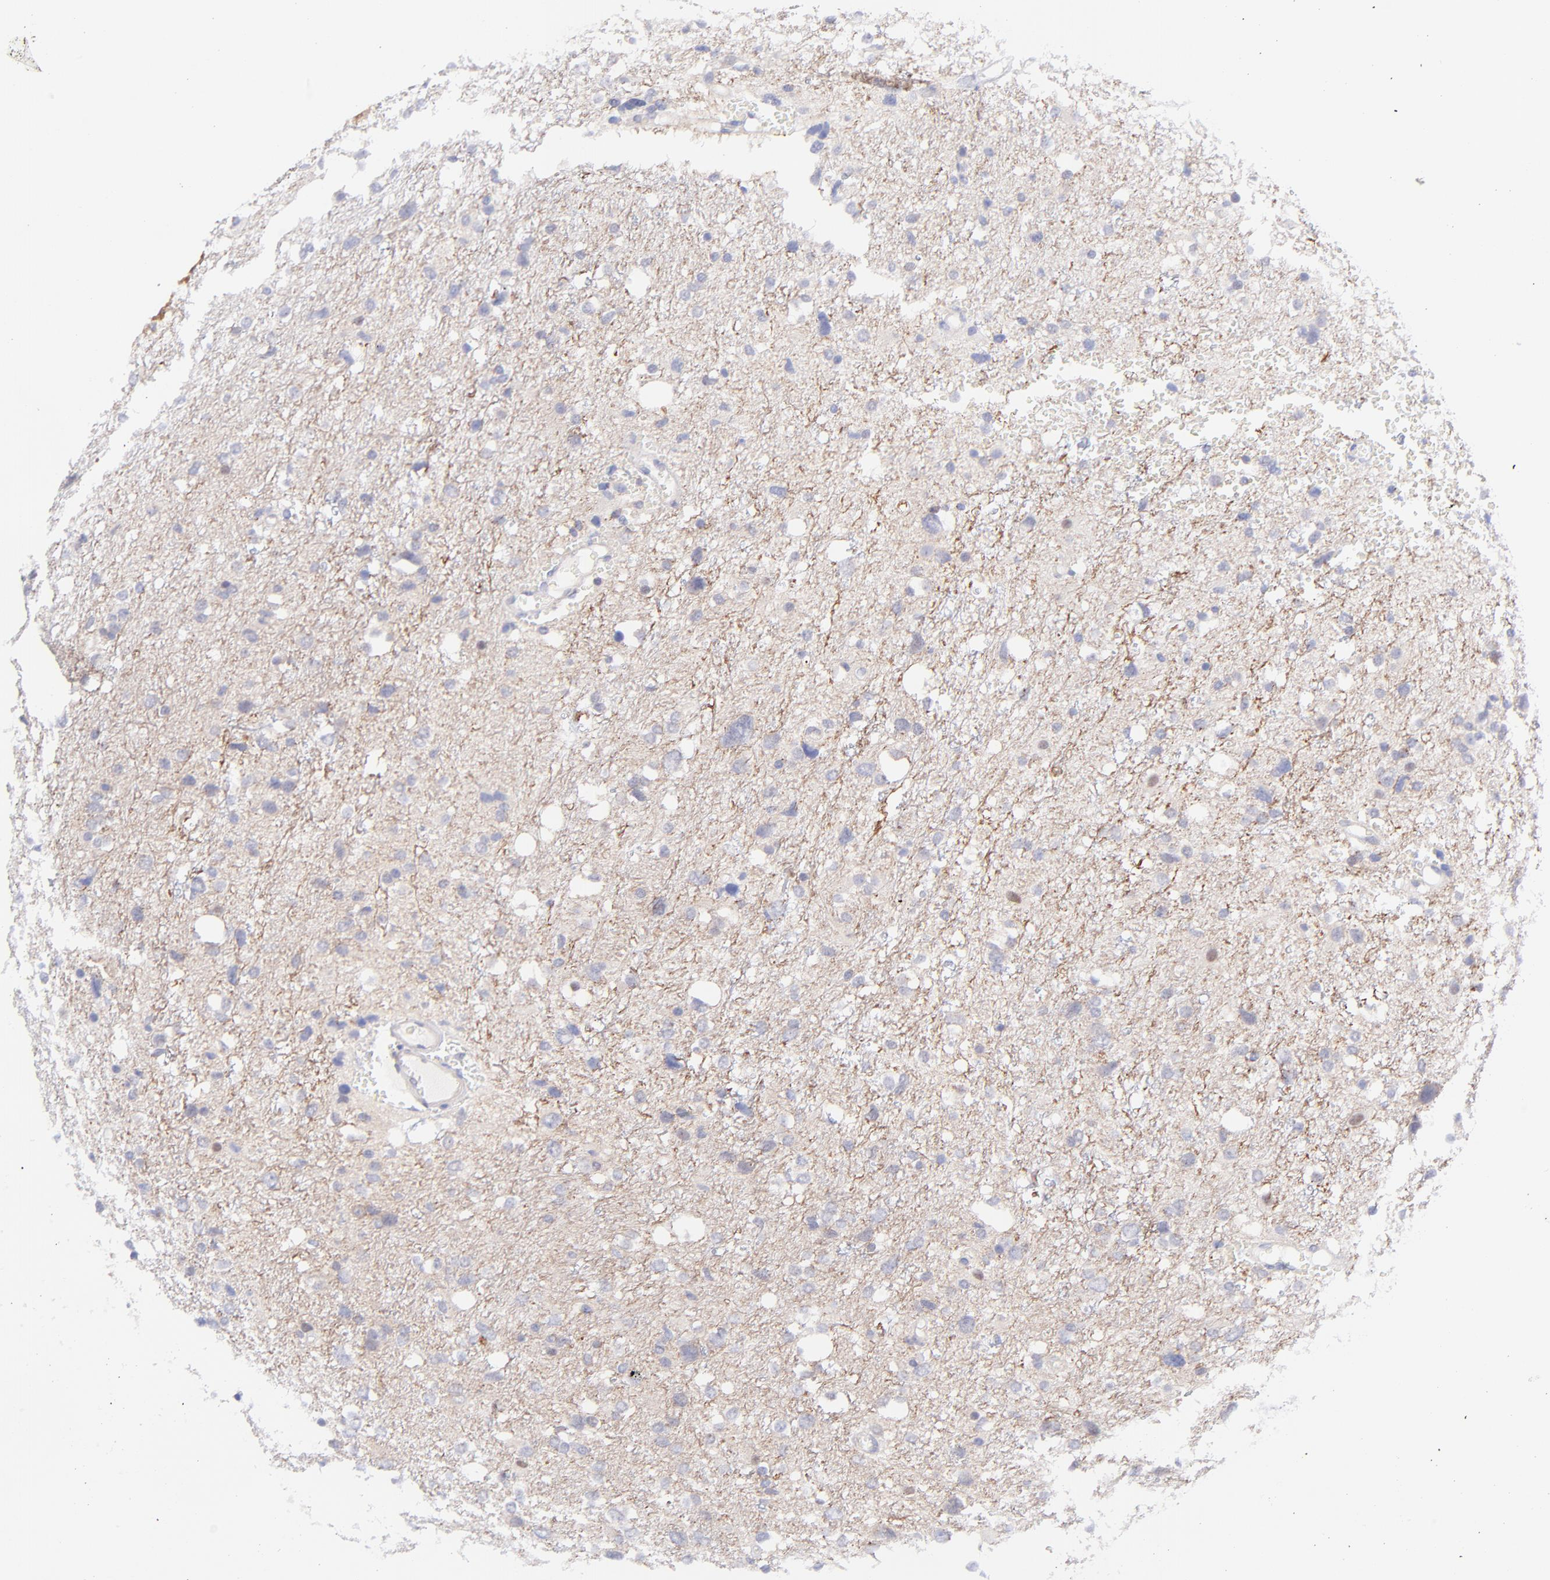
{"staining": {"intensity": "negative", "quantity": "none", "location": "none"}, "tissue": "glioma", "cell_type": "Tumor cells", "image_type": "cancer", "snomed": [{"axis": "morphology", "description": "Glioma, malignant, High grade"}, {"axis": "topography", "description": "Brain"}], "caption": "High power microscopy micrograph of an immunohistochemistry image of glioma, revealing no significant positivity in tumor cells. The staining was performed using DAB (3,3'-diaminobenzidine) to visualize the protein expression in brown, while the nuclei were stained in blue with hematoxylin (Magnification: 20x).", "gene": "PBDC1", "patient": {"sex": "female", "age": 59}}